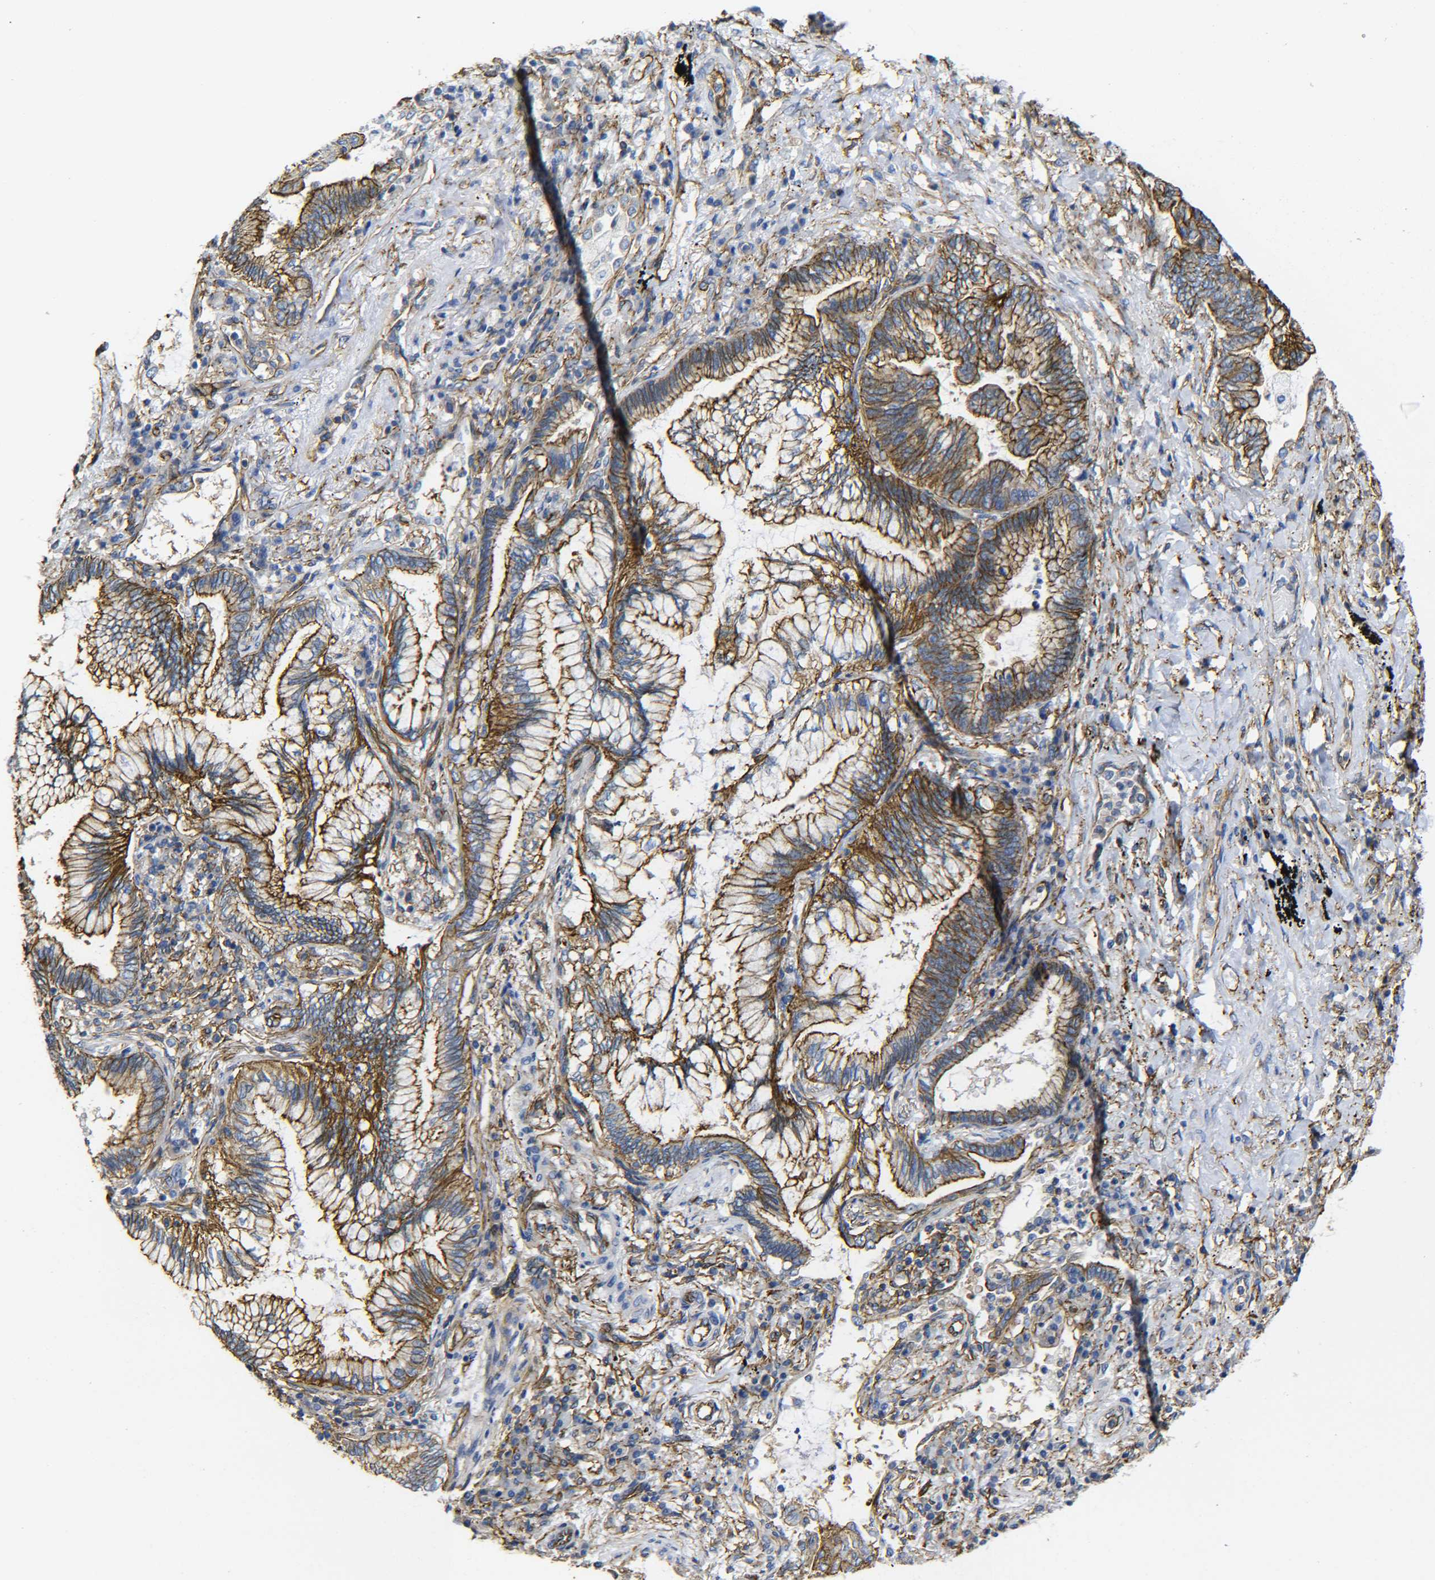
{"staining": {"intensity": "strong", "quantity": ">75%", "location": "cytoplasmic/membranous"}, "tissue": "lung cancer", "cell_type": "Tumor cells", "image_type": "cancer", "snomed": [{"axis": "morphology", "description": "Normal tissue, NOS"}, {"axis": "morphology", "description": "Adenocarcinoma, NOS"}, {"axis": "topography", "description": "Bronchus"}, {"axis": "topography", "description": "Lung"}], "caption": "About >75% of tumor cells in lung cancer exhibit strong cytoplasmic/membranous protein positivity as visualized by brown immunohistochemical staining.", "gene": "SPTBN1", "patient": {"sex": "female", "age": 70}}